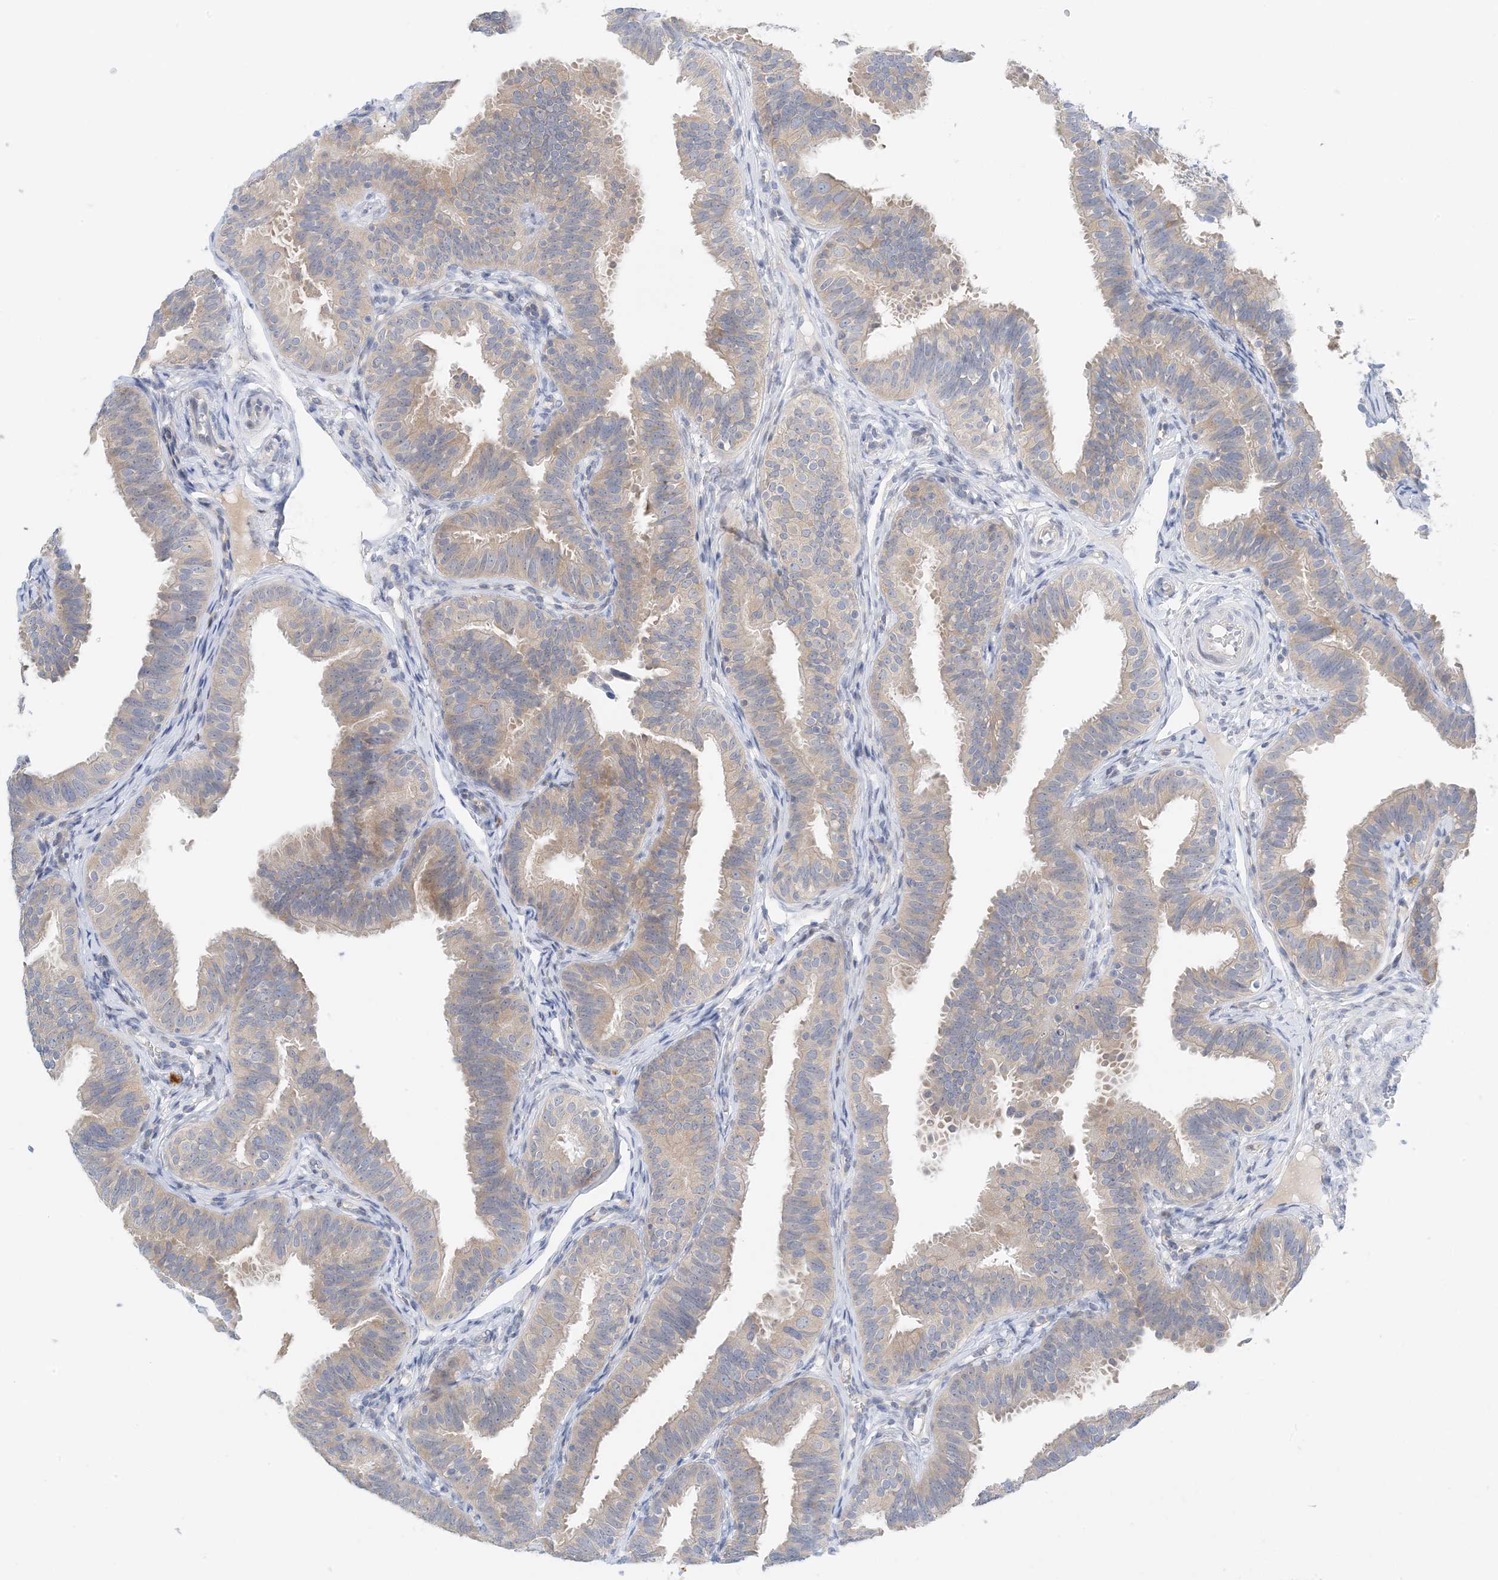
{"staining": {"intensity": "weak", "quantity": "<25%", "location": "cytoplasmic/membranous"}, "tissue": "fallopian tube", "cell_type": "Glandular cells", "image_type": "normal", "snomed": [{"axis": "morphology", "description": "Normal tissue, NOS"}, {"axis": "topography", "description": "Fallopian tube"}], "caption": "Immunohistochemistry (IHC) image of normal fallopian tube: fallopian tube stained with DAB reveals no significant protein positivity in glandular cells.", "gene": "KIFBP", "patient": {"sex": "female", "age": 35}}